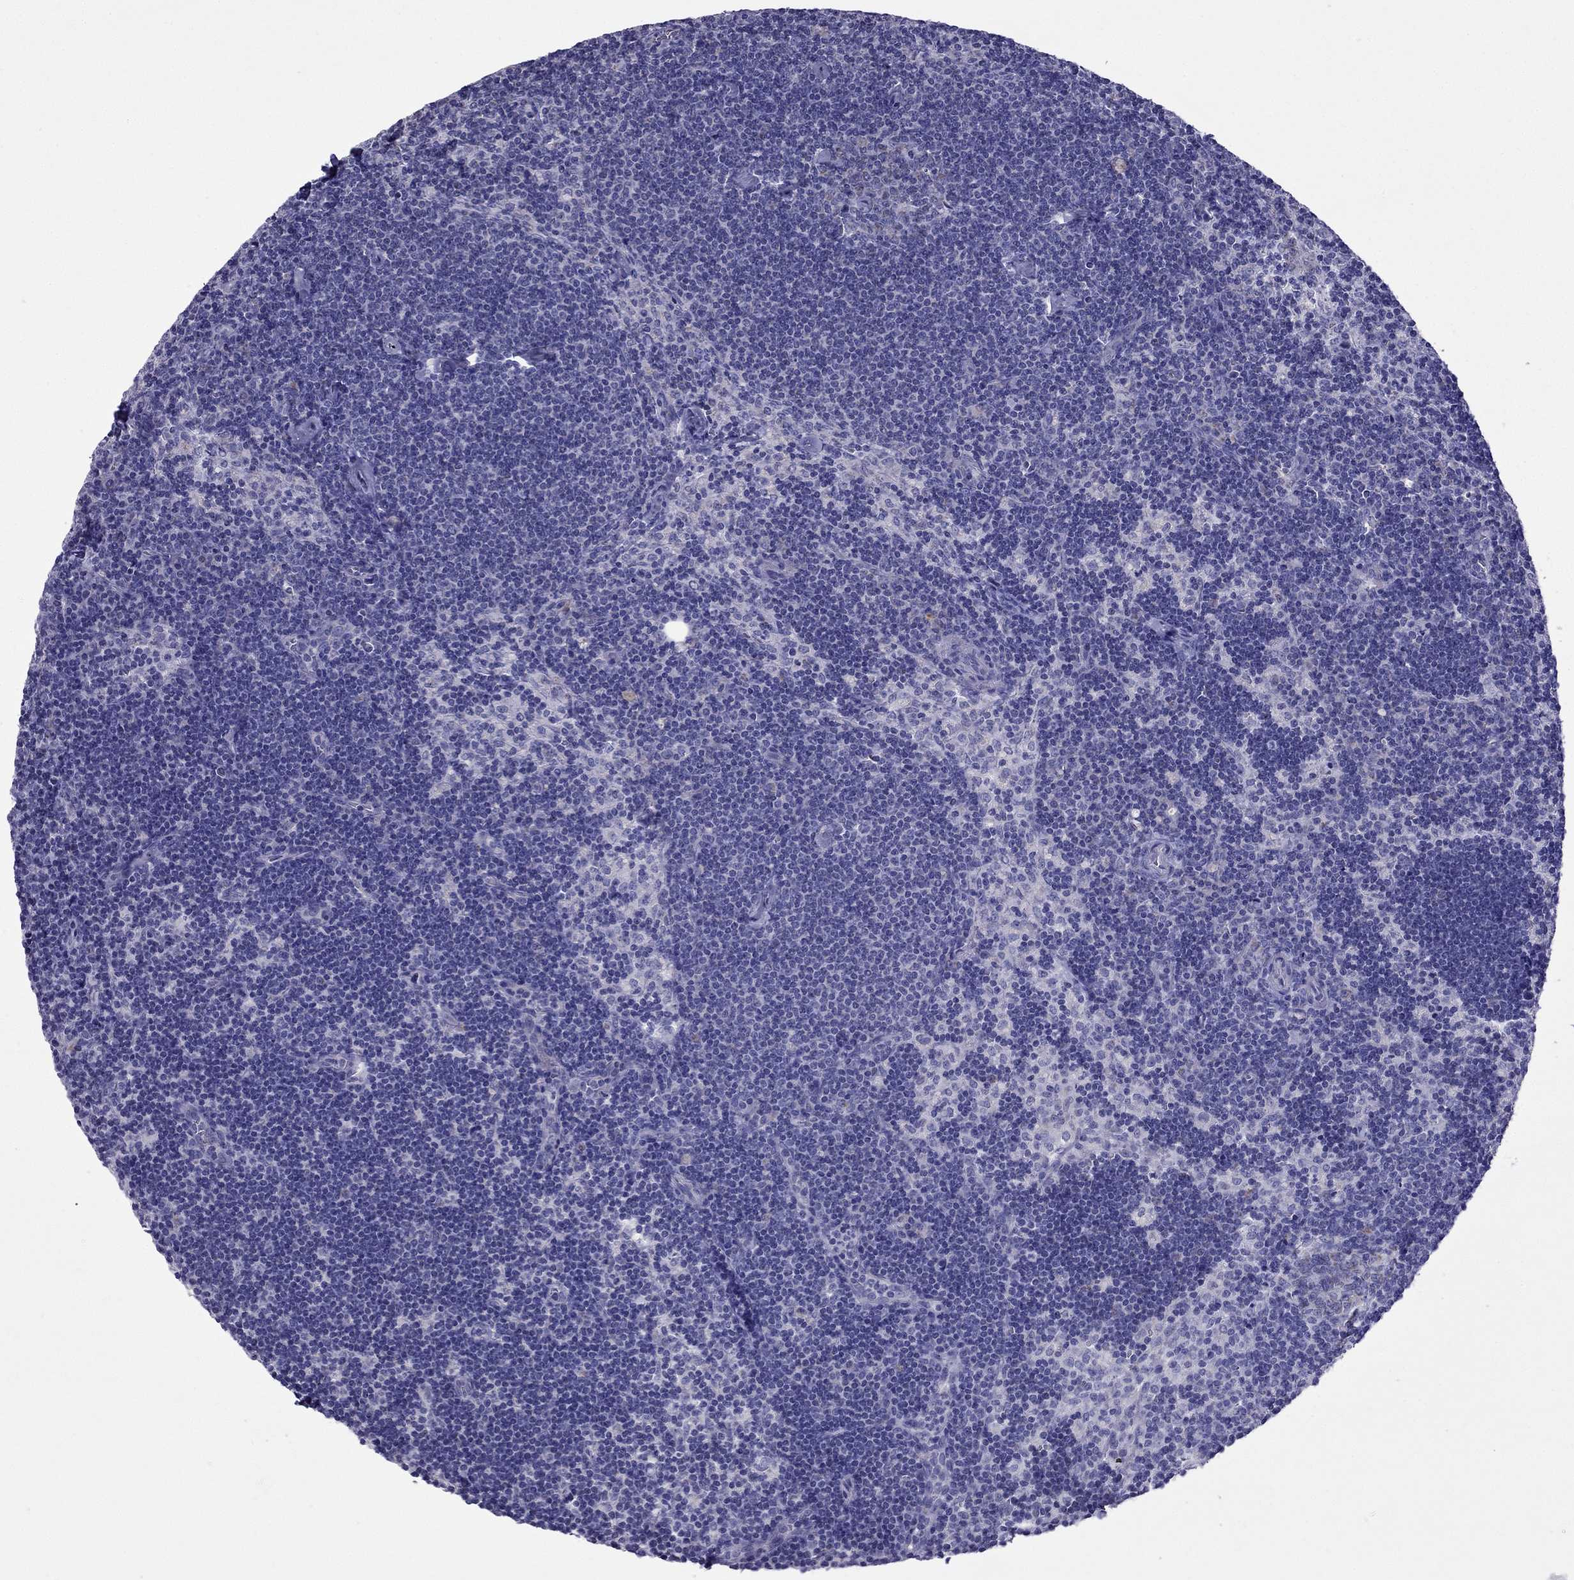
{"staining": {"intensity": "negative", "quantity": "none", "location": "none"}, "tissue": "lymph node", "cell_type": "Germinal center cells", "image_type": "normal", "snomed": [{"axis": "morphology", "description": "Normal tissue, NOS"}, {"axis": "topography", "description": "Lymph node"}], "caption": "A high-resolution photomicrograph shows immunohistochemistry staining of benign lymph node, which exhibits no significant staining in germinal center cells.", "gene": "DSC1", "patient": {"sex": "female", "age": 34}}